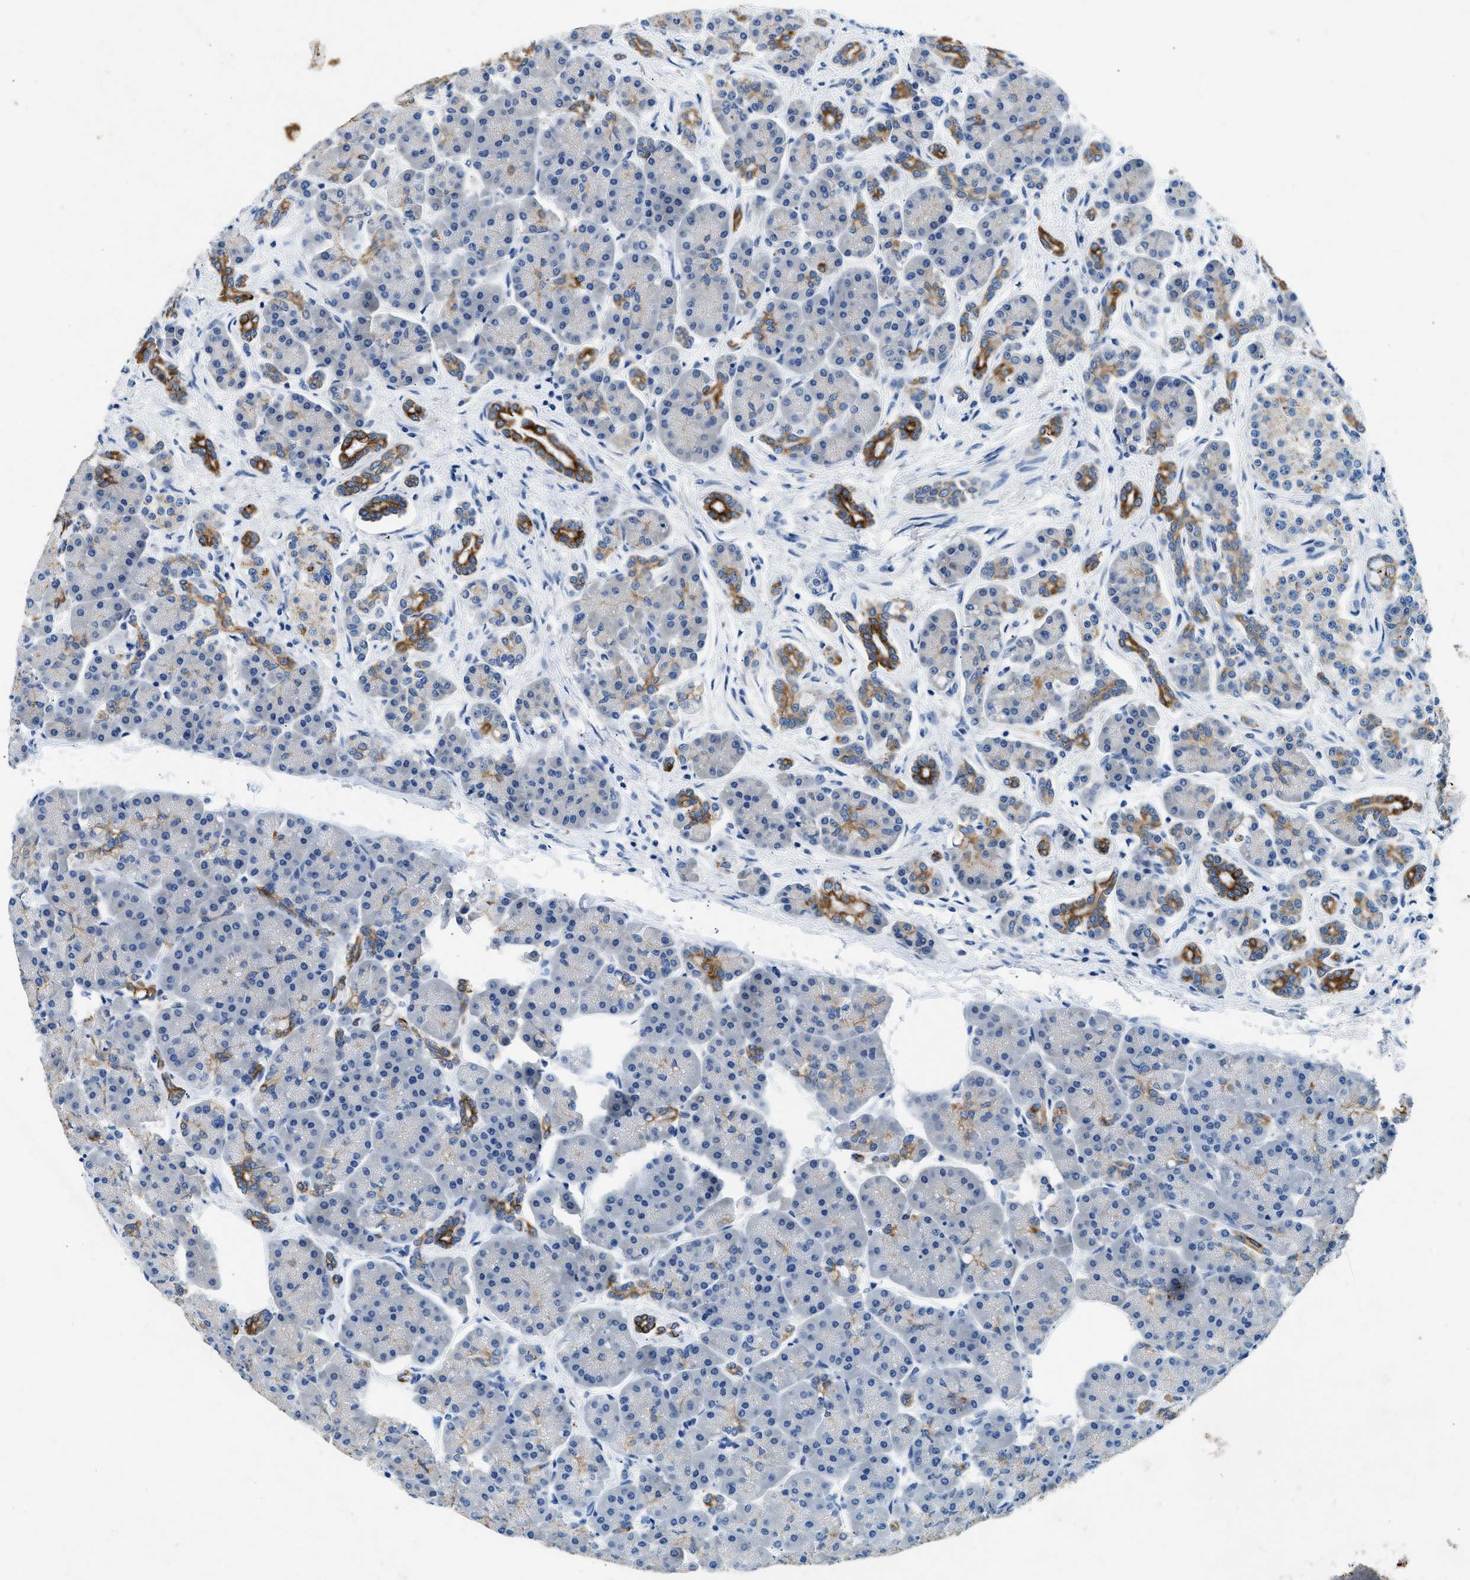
{"staining": {"intensity": "strong", "quantity": "<25%", "location": "cytoplasmic/membranous"}, "tissue": "pancreas", "cell_type": "Exocrine glandular cells", "image_type": "normal", "snomed": [{"axis": "morphology", "description": "Normal tissue, NOS"}, {"axis": "topography", "description": "Pancreas"}], "caption": "DAB immunohistochemical staining of benign pancreas exhibits strong cytoplasmic/membranous protein expression in about <25% of exocrine glandular cells.", "gene": "CFAP20", "patient": {"sex": "female", "age": 70}}